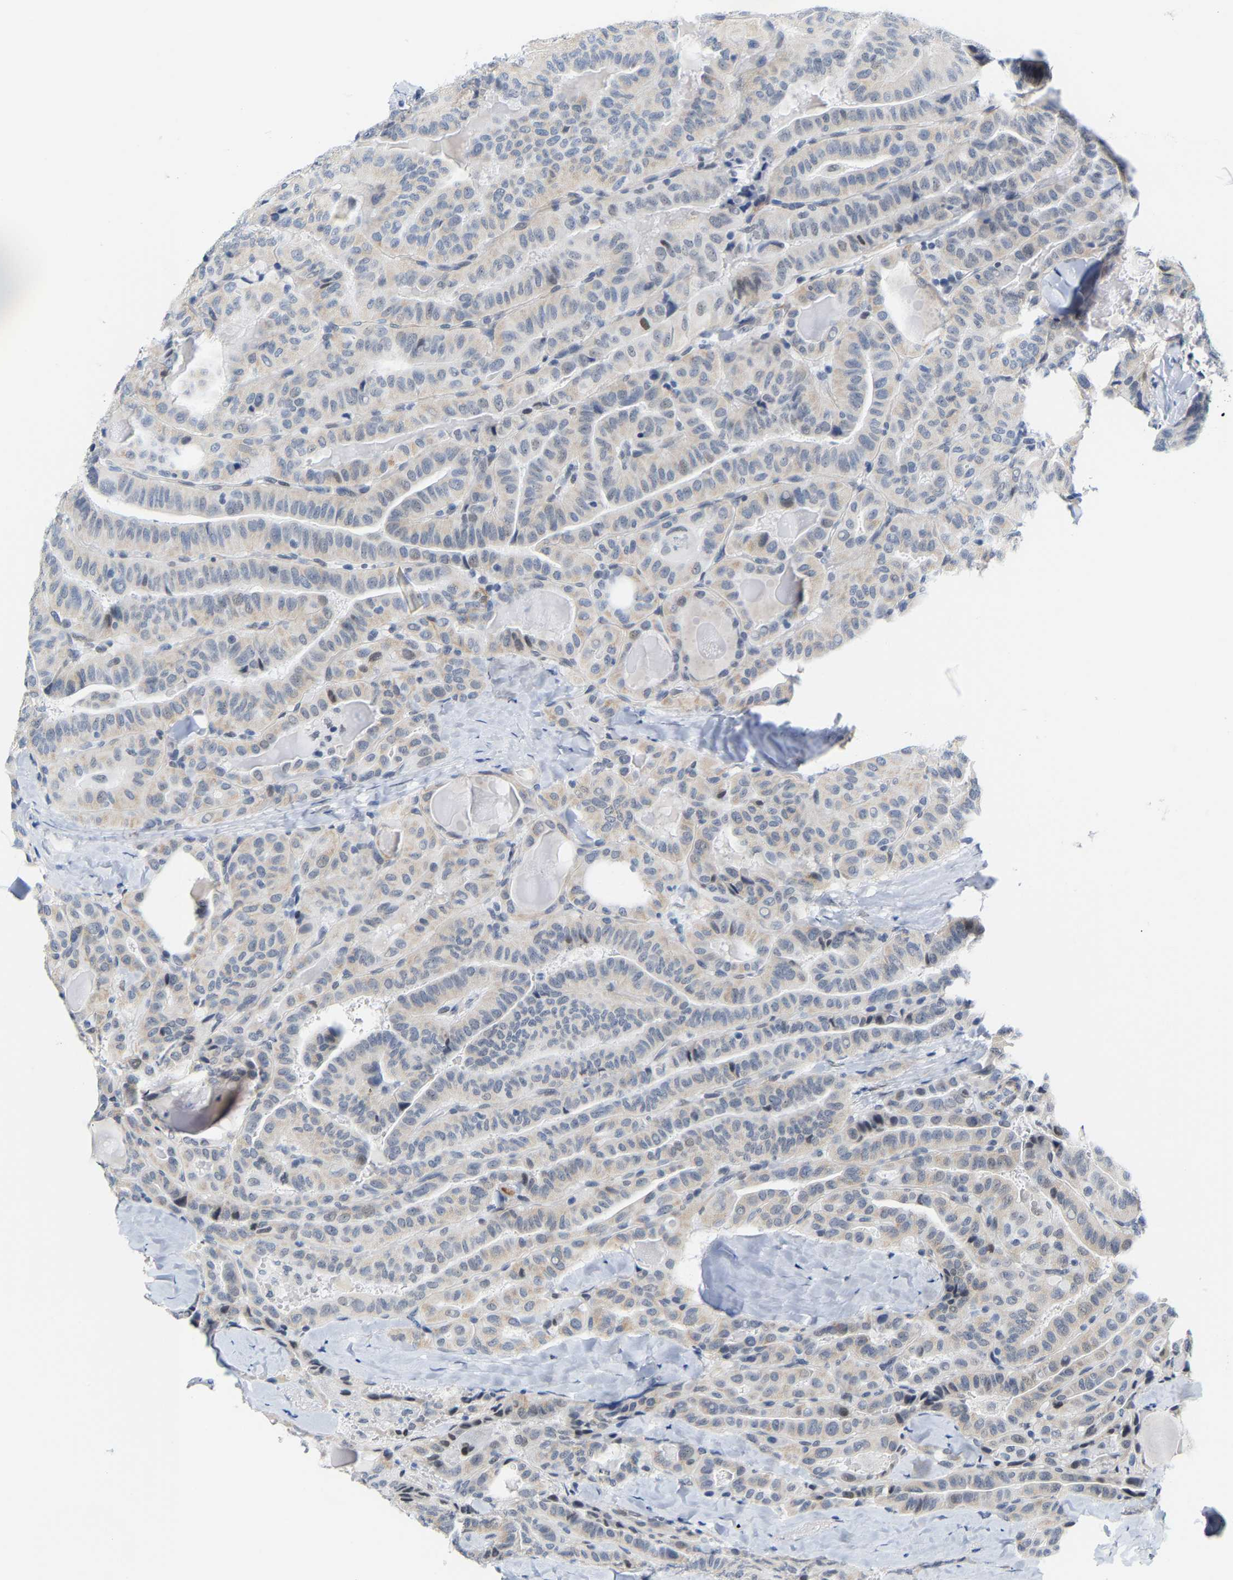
{"staining": {"intensity": "negative", "quantity": "none", "location": "none"}, "tissue": "thyroid cancer", "cell_type": "Tumor cells", "image_type": "cancer", "snomed": [{"axis": "morphology", "description": "Papillary adenocarcinoma, NOS"}, {"axis": "topography", "description": "Thyroid gland"}], "caption": "An image of thyroid papillary adenocarcinoma stained for a protein shows no brown staining in tumor cells.", "gene": "FAM180A", "patient": {"sex": "male", "age": 77}}